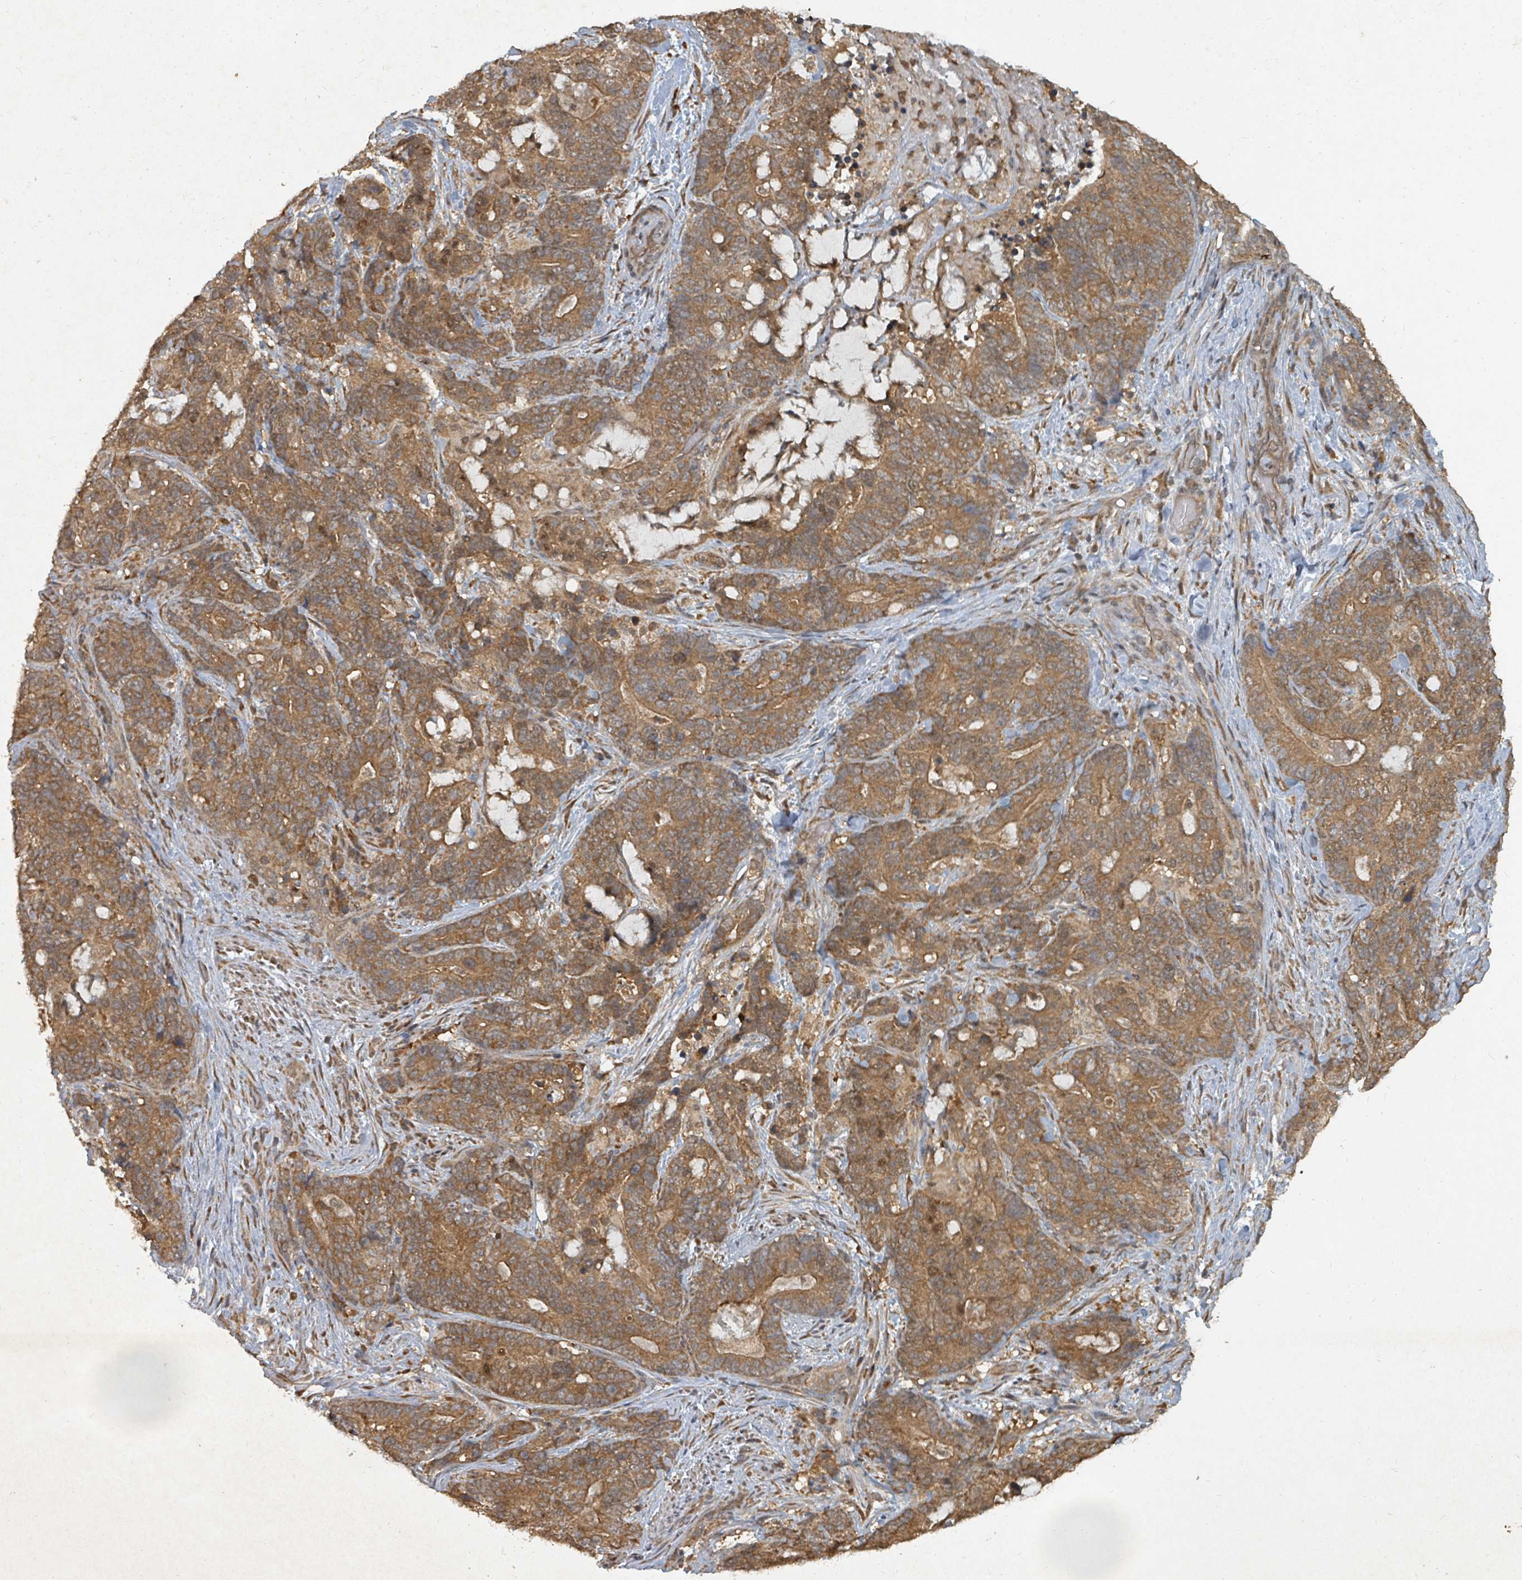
{"staining": {"intensity": "moderate", "quantity": ">75%", "location": "cytoplasmic/membranous"}, "tissue": "stomach cancer", "cell_type": "Tumor cells", "image_type": "cancer", "snomed": [{"axis": "morphology", "description": "Normal tissue, NOS"}, {"axis": "morphology", "description": "Adenocarcinoma, NOS"}, {"axis": "topography", "description": "Stomach"}], "caption": "Brown immunohistochemical staining in human stomach adenocarcinoma demonstrates moderate cytoplasmic/membranous staining in approximately >75% of tumor cells.", "gene": "KDM4E", "patient": {"sex": "female", "age": 64}}